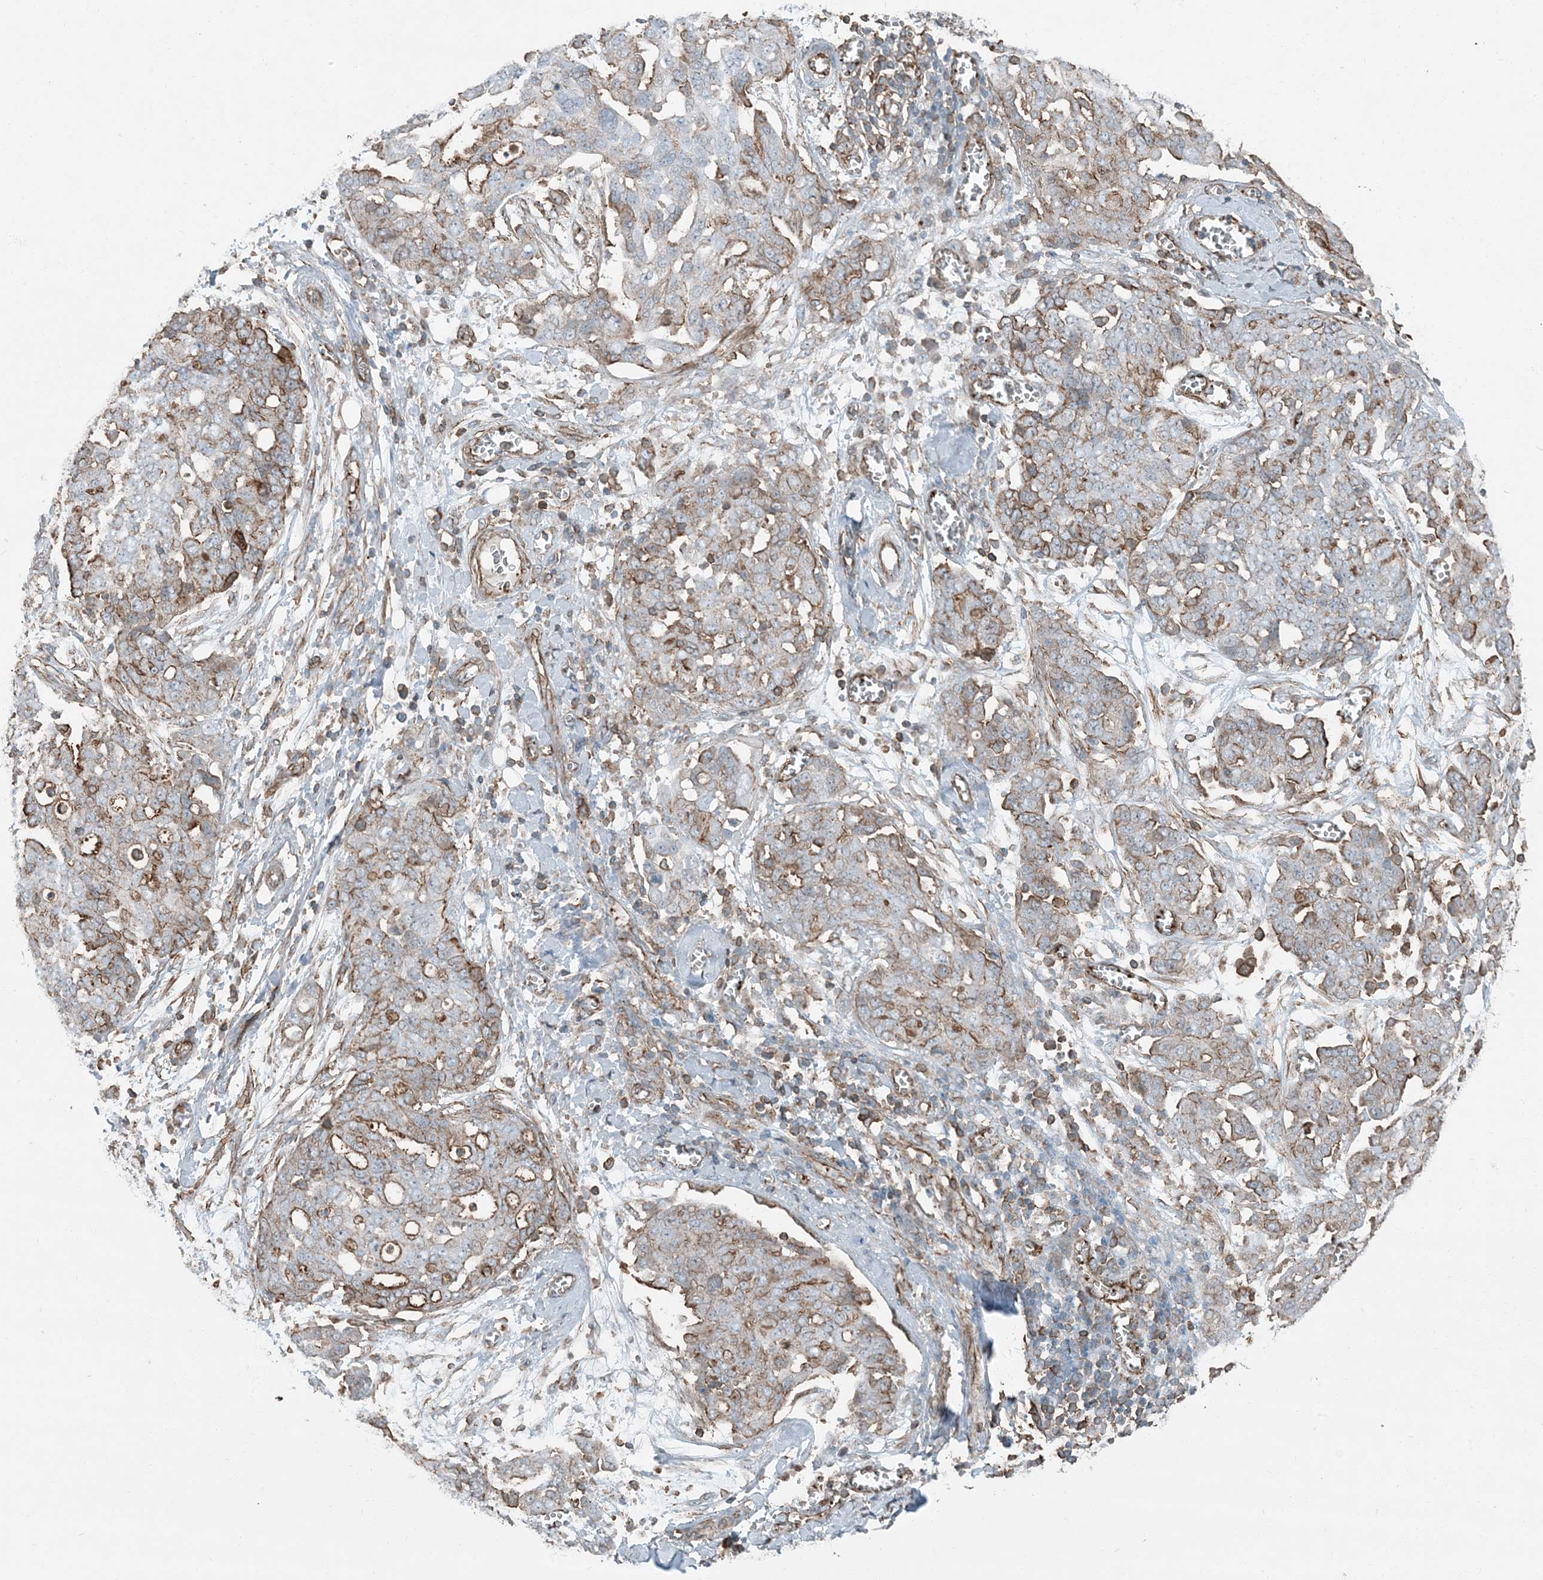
{"staining": {"intensity": "moderate", "quantity": "25%-75%", "location": "cytoplasmic/membranous"}, "tissue": "ovarian cancer", "cell_type": "Tumor cells", "image_type": "cancer", "snomed": [{"axis": "morphology", "description": "Cystadenocarcinoma, serous, NOS"}, {"axis": "topography", "description": "Soft tissue"}, {"axis": "topography", "description": "Ovary"}], "caption": "About 25%-75% of tumor cells in serous cystadenocarcinoma (ovarian) demonstrate moderate cytoplasmic/membranous protein expression as visualized by brown immunohistochemical staining.", "gene": "APOBEC3C", "patient": {"sex": "female", "age": 57}}